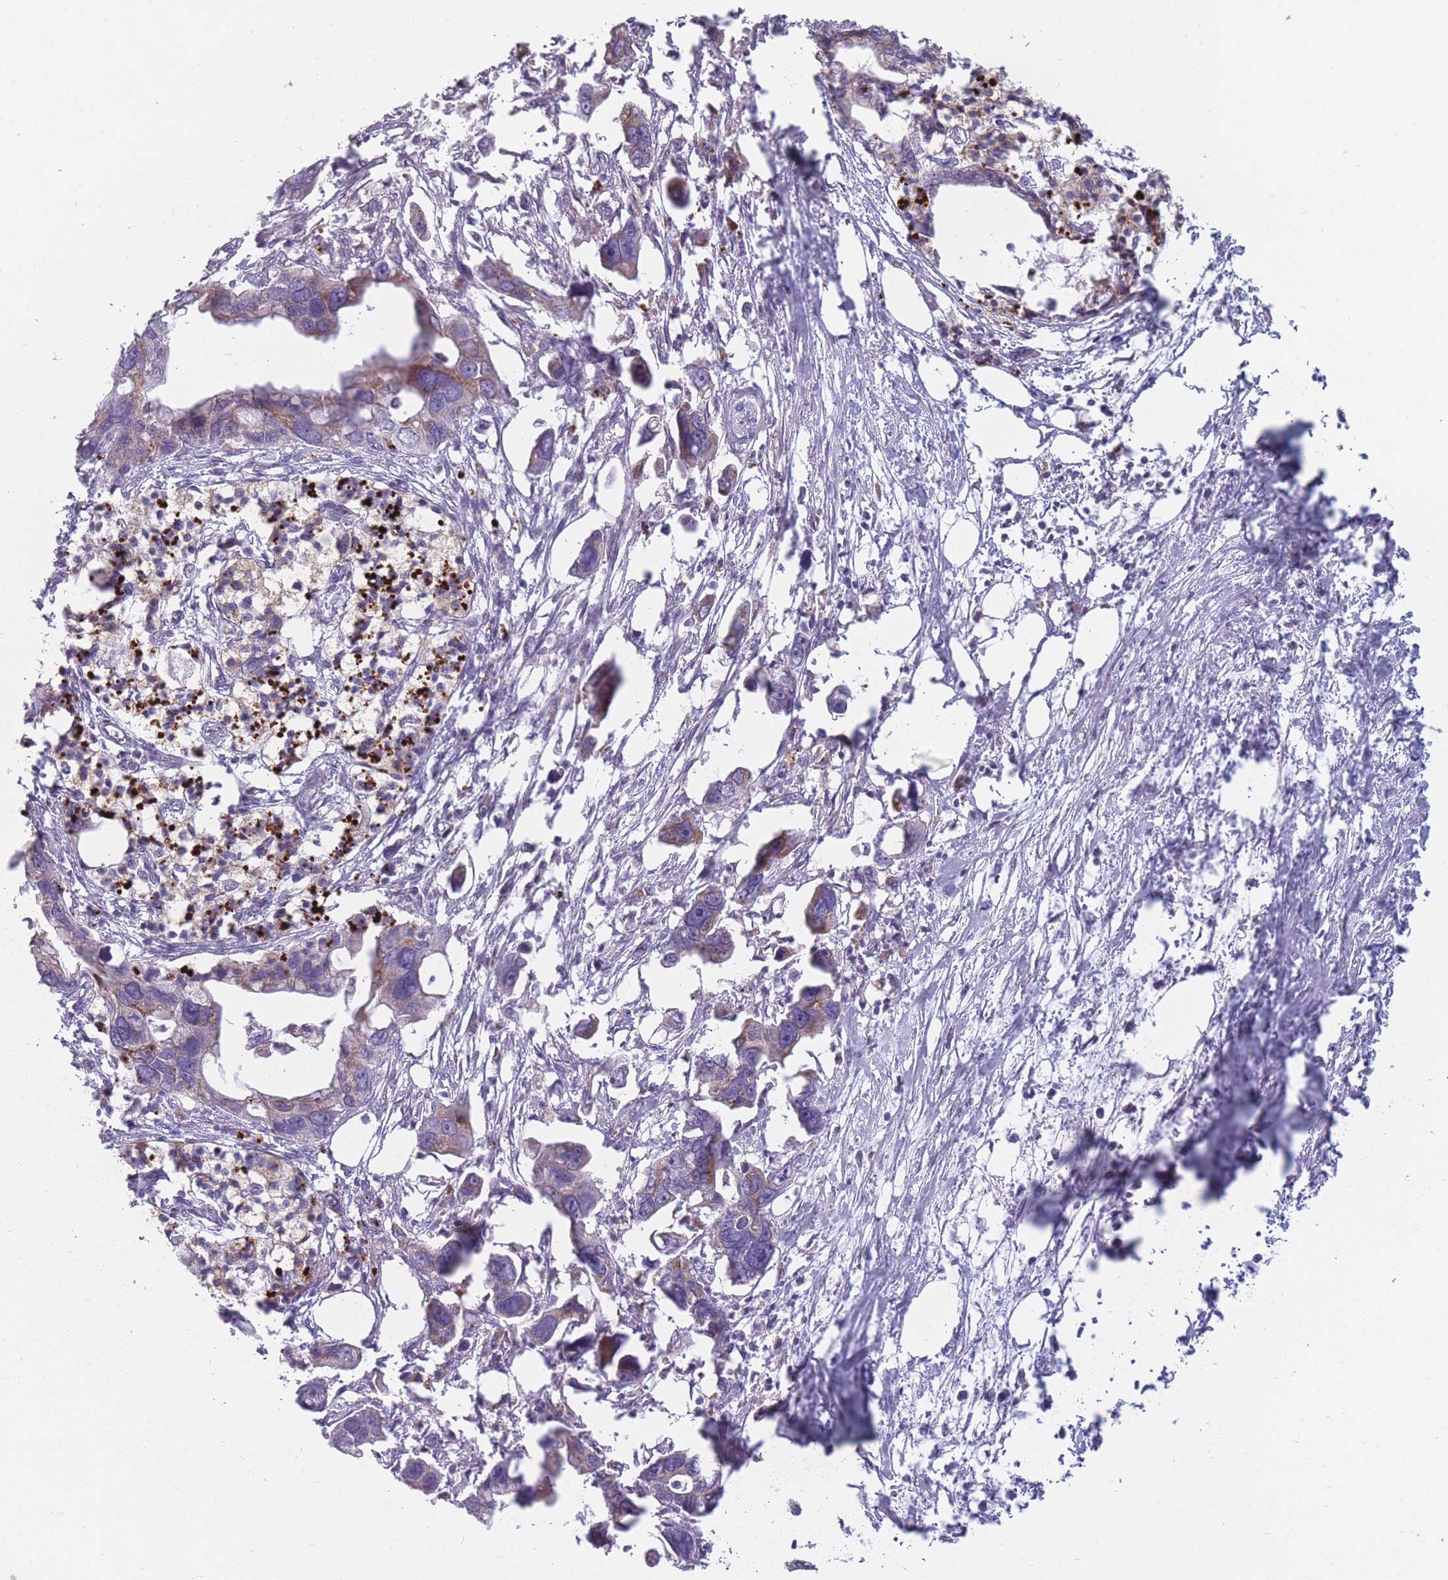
{"staining": {"intensity": "weak", "quantity": "25%-75%", "location": "cytoplasmic/membranous"}, "tissue": "pancreatic cancer", "cell_type": "Tumor cells", "image_type": "cancer", "snomed": [{"axis": "morphology", "description": "Adenocarcinoma, NOS"}, {"axis": "topography", "description": "Pancreas"}], "caption": "Protein analysis of pancreatic adenocarcinoma tissue displays weak cytoplasmic/membranous positivity in approximately 25%-75% of tumor cells.", "gene": "PEX11B", "patient": {"sex": "female", "age": 83}}